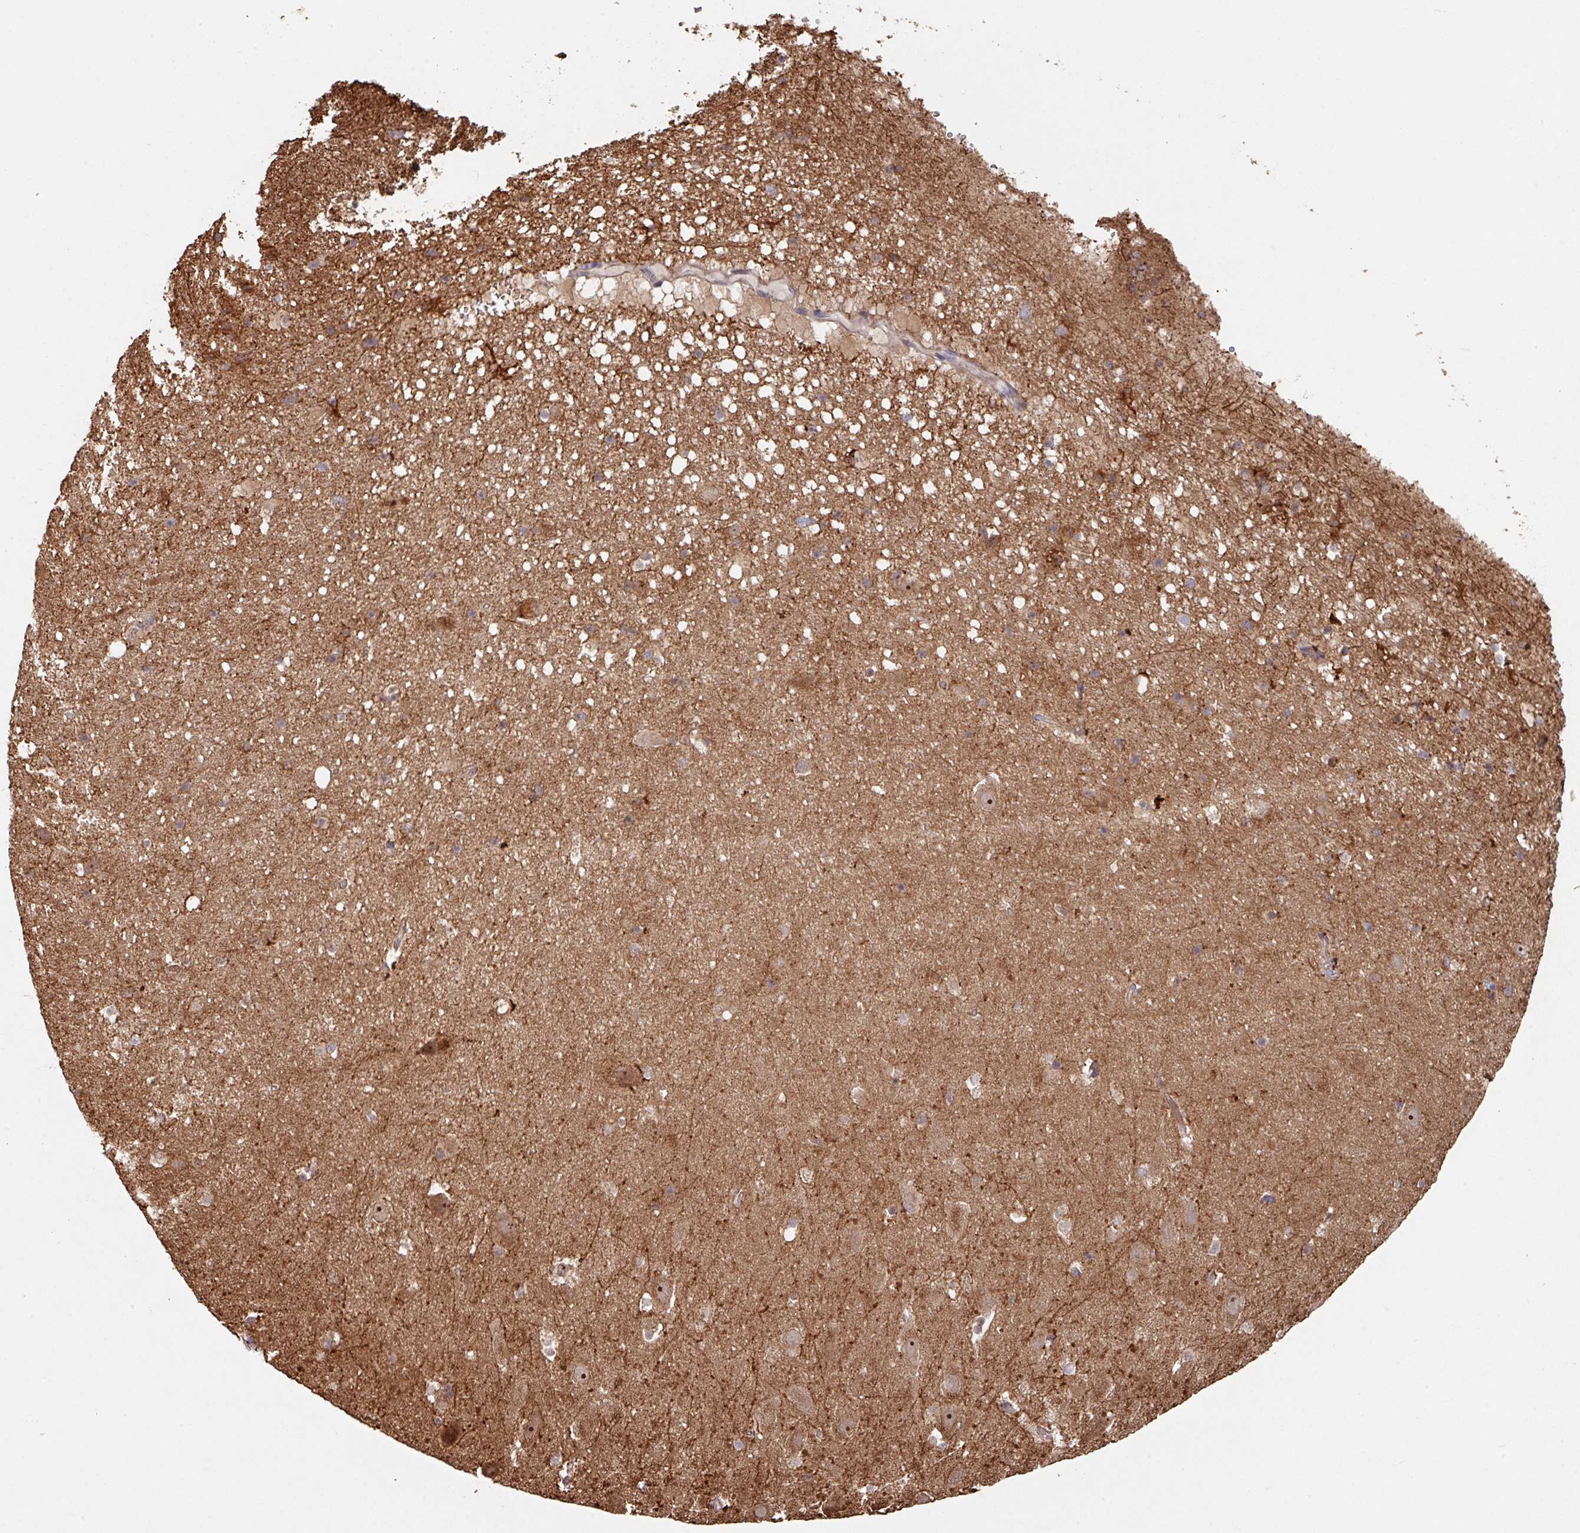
{"staining": {"intensity": "weak", "quantity": "<25%", "location": "cytoplasmic/membranous"}, "tissue": "hippocampus", "cell_type": "Glial cells", "image_type": "normal", "snomed": [{"axis": "morphology", "description": "Normal tissue, NOS"}, {"axis": "topography", "description": "Hippocampus"}], "caption": "Immunohistochemistry micrograph of unremarkable hippocampus stained for a protein (brown), which demonstrates no expression in glial cells. The staining was performed using DAB (3,3'-diaminobenzidine) to visualize the protein expression in brown, while the nuclei were stained in blue with hematoxylin (Magnification: 20x).", "gene": "TRIM14", "patient": {"sex": "male", "age": 37}}